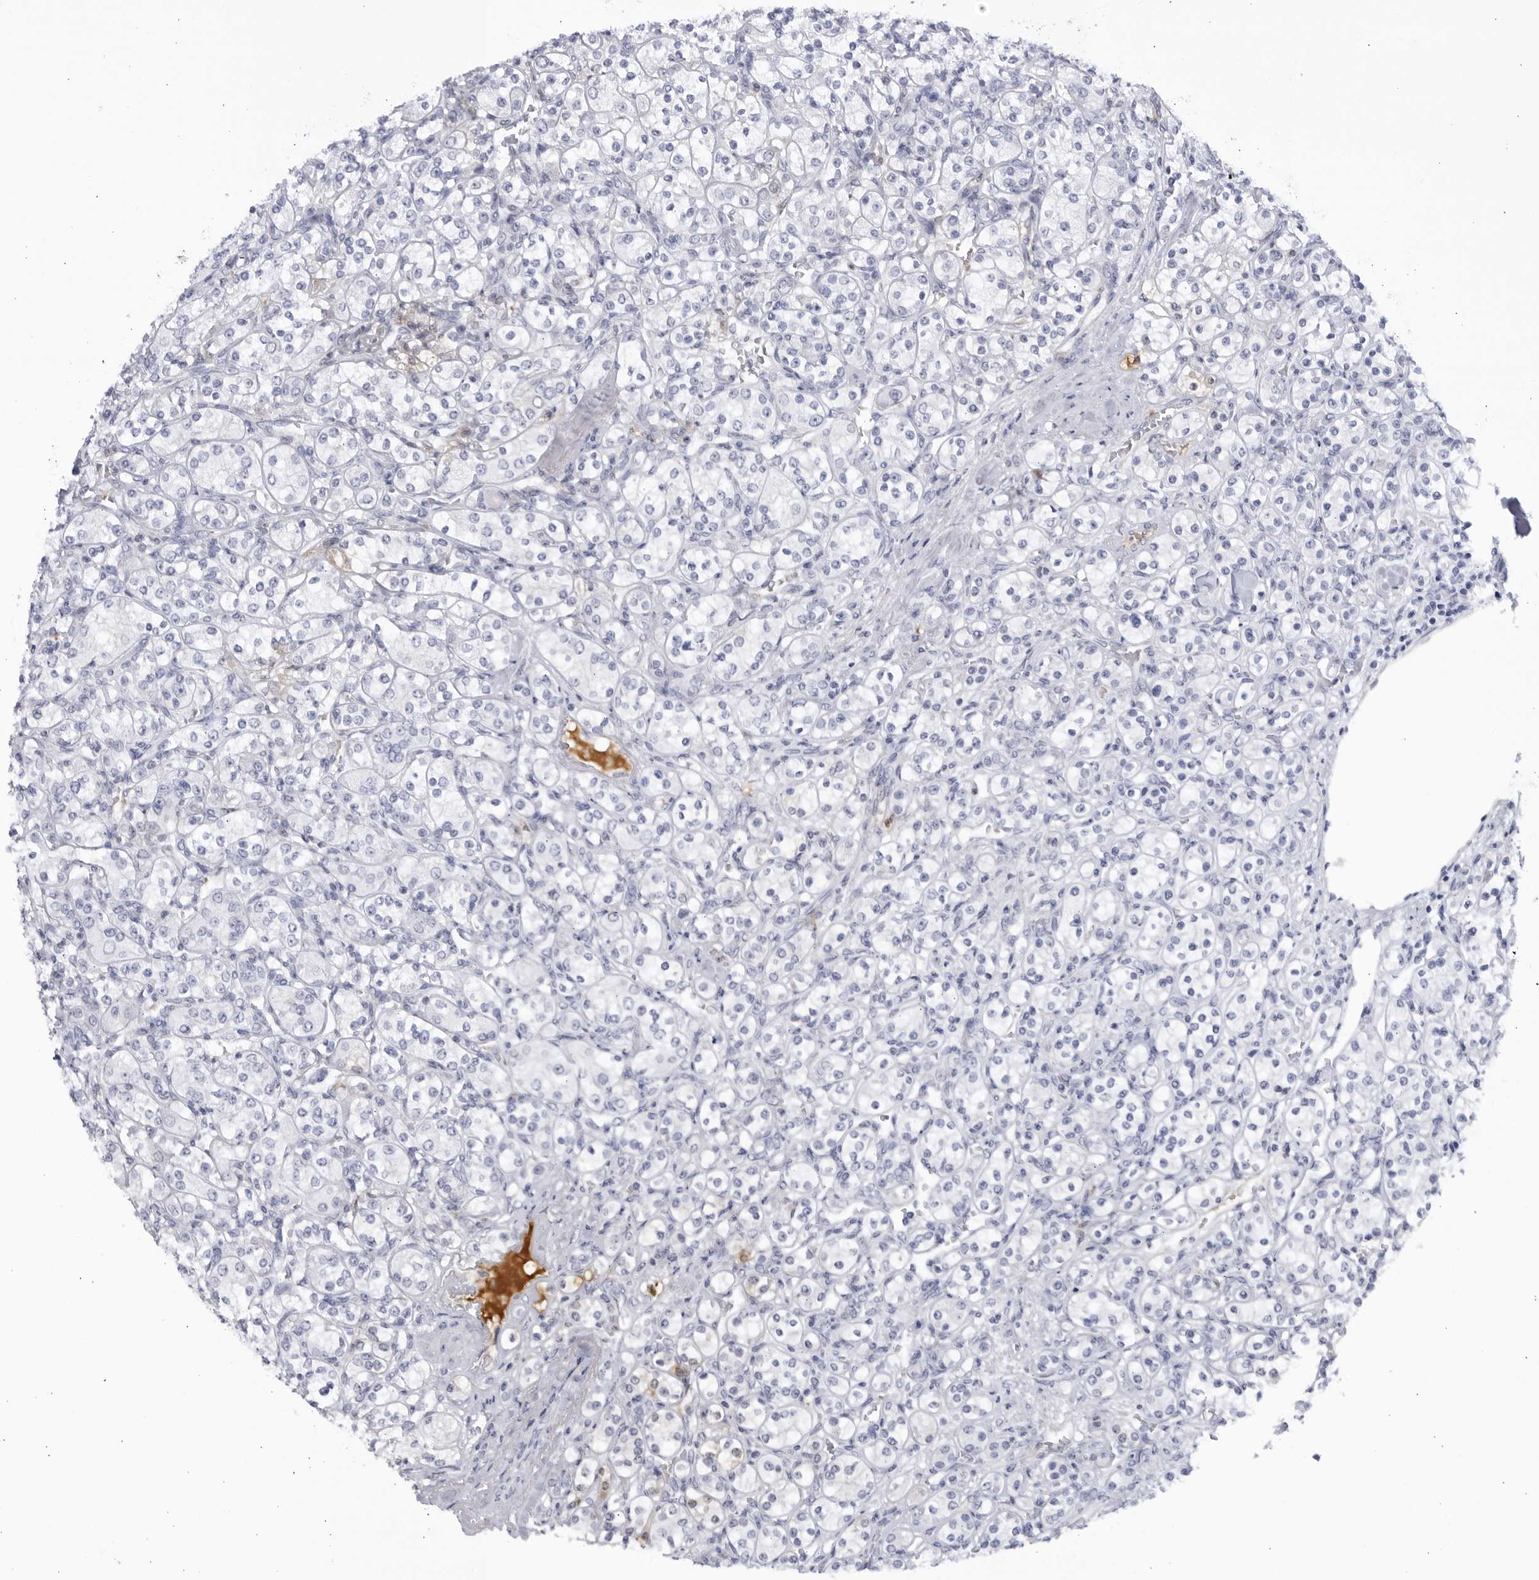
{"staining": {"intensity": "negative", "quantity": "none", "location": "none"}, "tissue": "renal cancer", "cell_type": "Tumor cells", "image_type": "cancer", "snomed": [{"axis": "morphology", "description": "Adenocarcinoma, NOS"}, {"axis": "topography", "description": "Kidney"}], "caption": "This is an IHC image of renal adenocarcinoma. There is no positivity in tumor cells.", "gene": "CNBD1", "patient": {"sex": "male", "age": 77}}